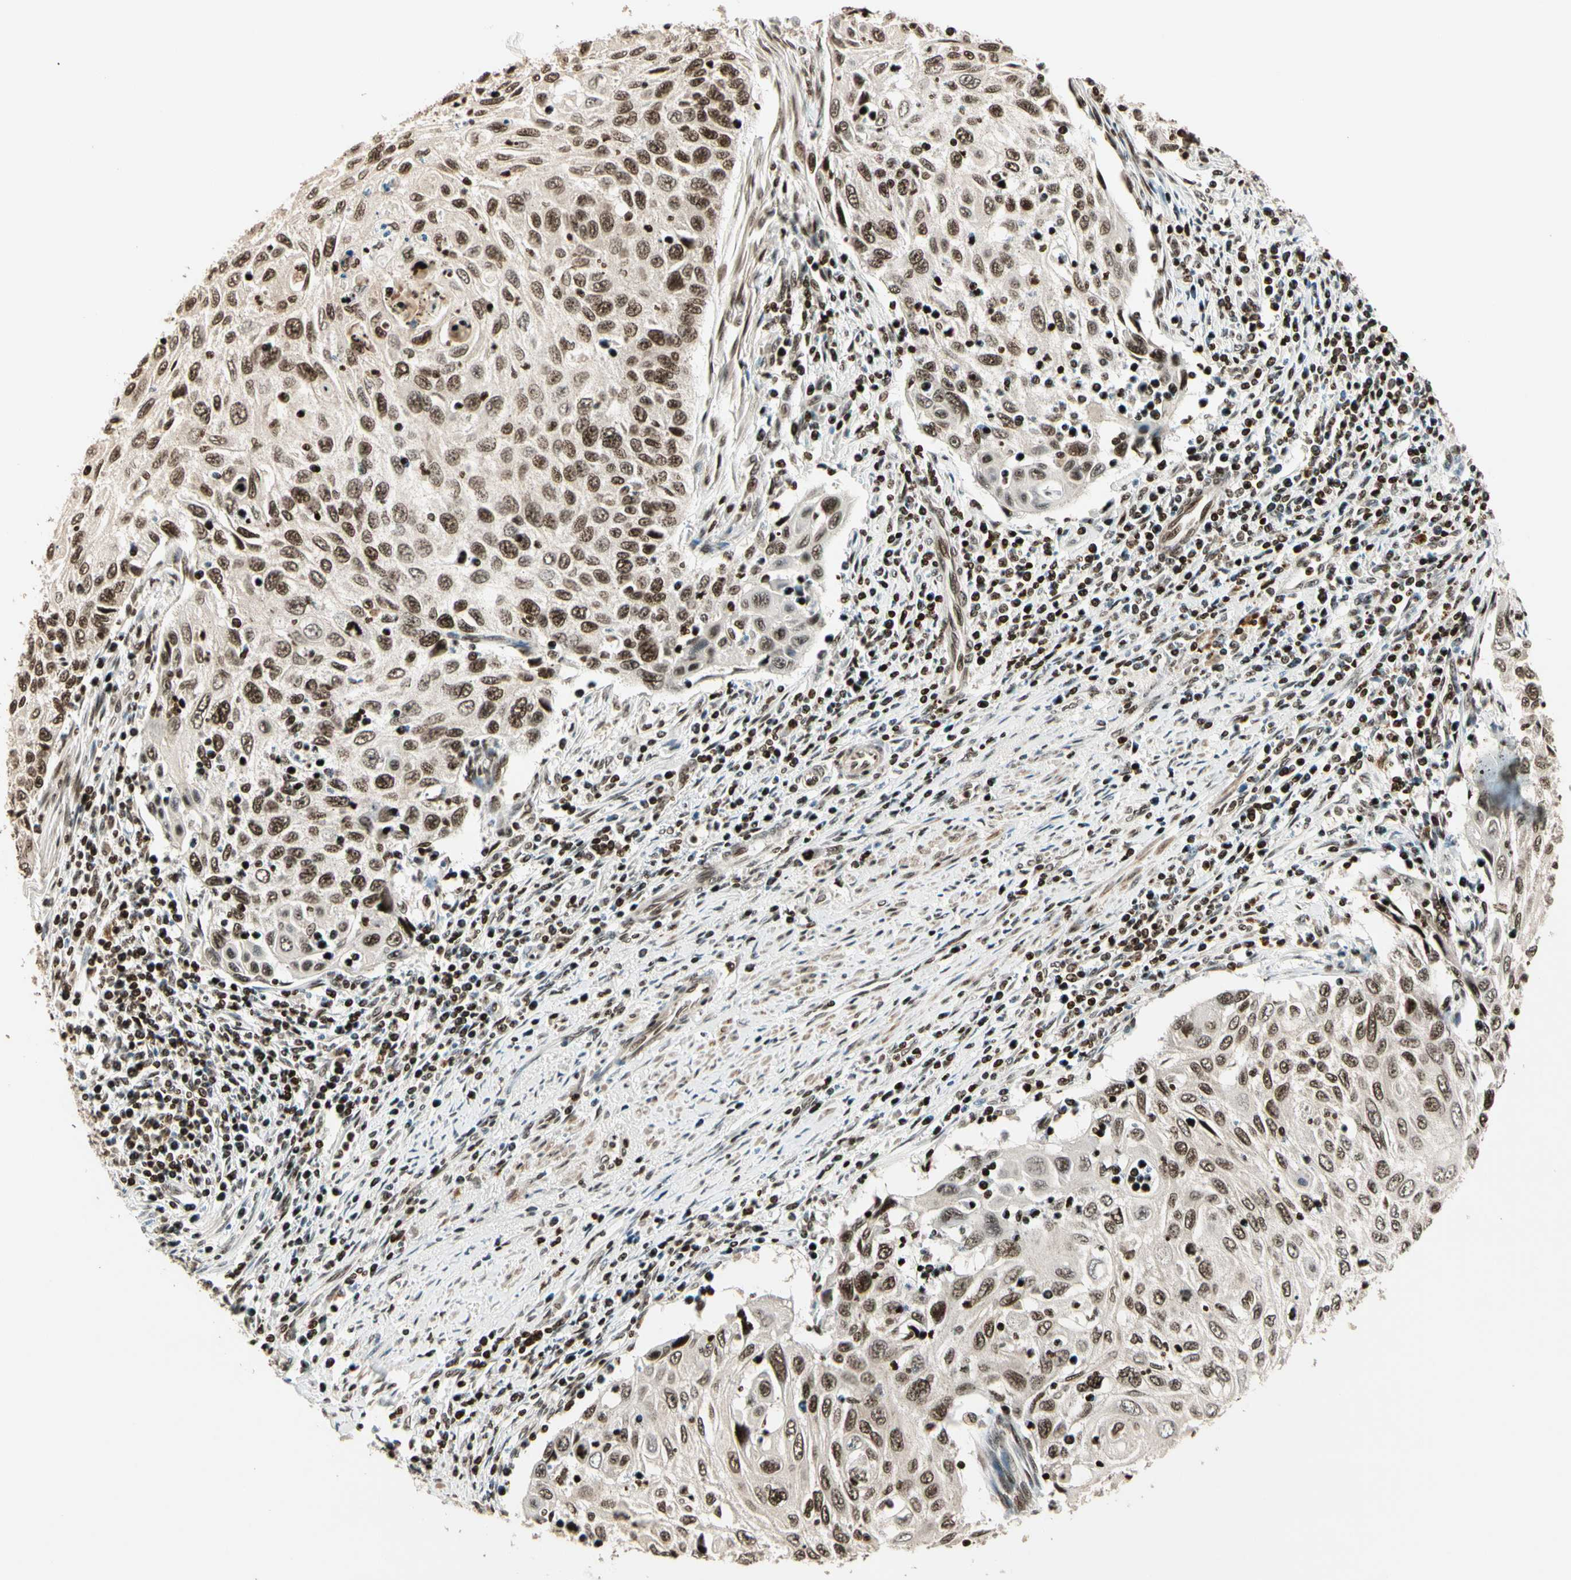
{"staining": {"intensity": "moderate", "quantity": ">75%", "location": "nuclear"}, "tissue": "cervical cancer", "cell_type": "Tumor cells", "image_type": "cancer", "snomed": [{"axis": "morphology", "description": "Squamous cell carcinoma, NOS"}, {"axis": "topography", "description": "Cervix"}], "caption": "Protein expression analysis of cervical cancer exhibits moderate nuclear staining in approximately >75% of tumor cells.", "gene": "TSHZ3", "patient": {"sex": "female", "age": 70}}